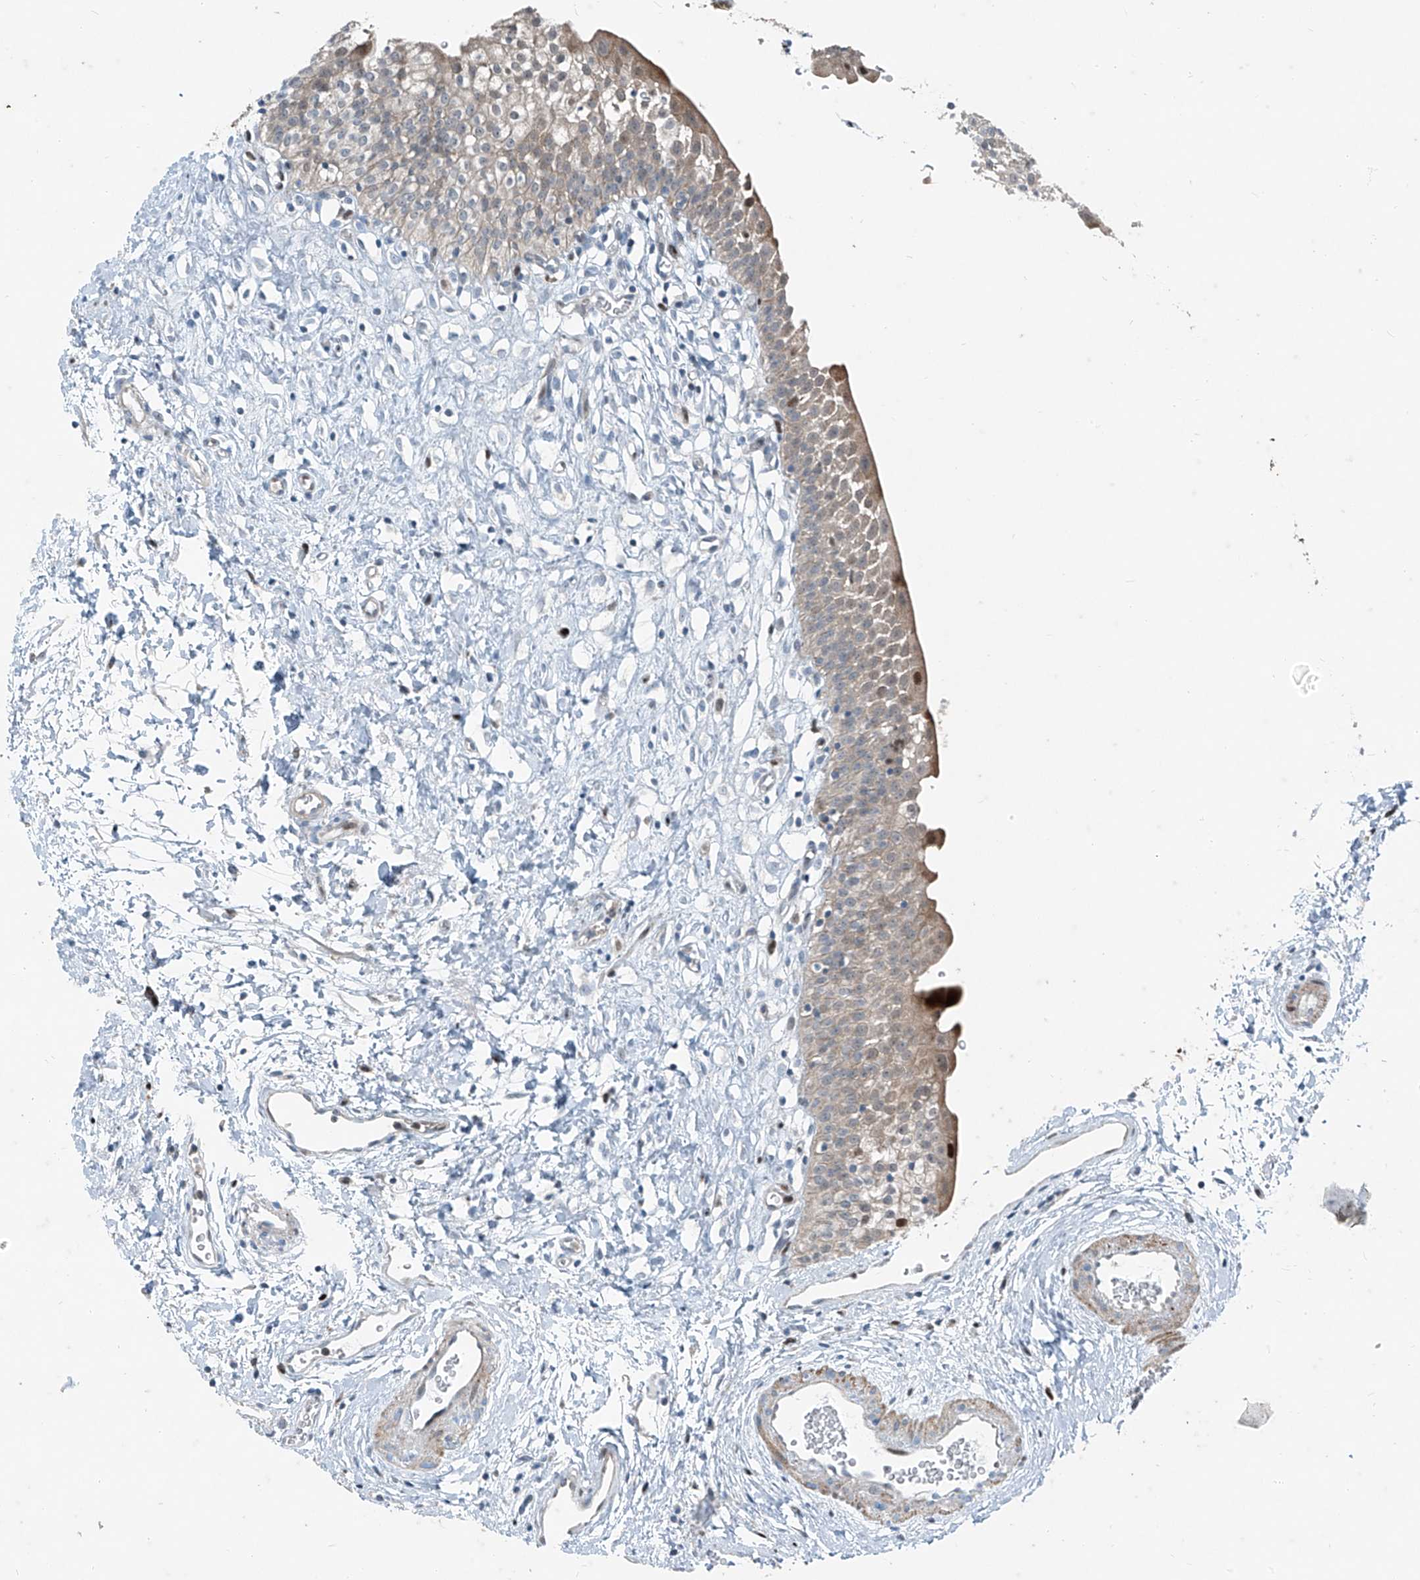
{"staining": {"intensity": "moderate", "quantity": "25%-75%", "location": "cytoplasmic/membranous,nuclear"}, "tissue": "urinary bladder", "cell_type": "Urothelial cells", "image_type": "normal", "snomed": [{"axis": "morphology", "description": "Normal tissue, NOS"}, {"axis": "topography", "description": "Urinary bladder"}], "caption": "Brown immunohistochemical staining in normal human urinary bladder demonstrates moderate cytoplasmic/membranous,nuclear staining in about 25%-75% of urothelial cells. The staining is performed using DAB brown chromogen to label protein expression. The nuclei are counter-stained blue using hematoxylin.", "gene": "PPCS", "patient": {"sex": "male", "age": 51}}